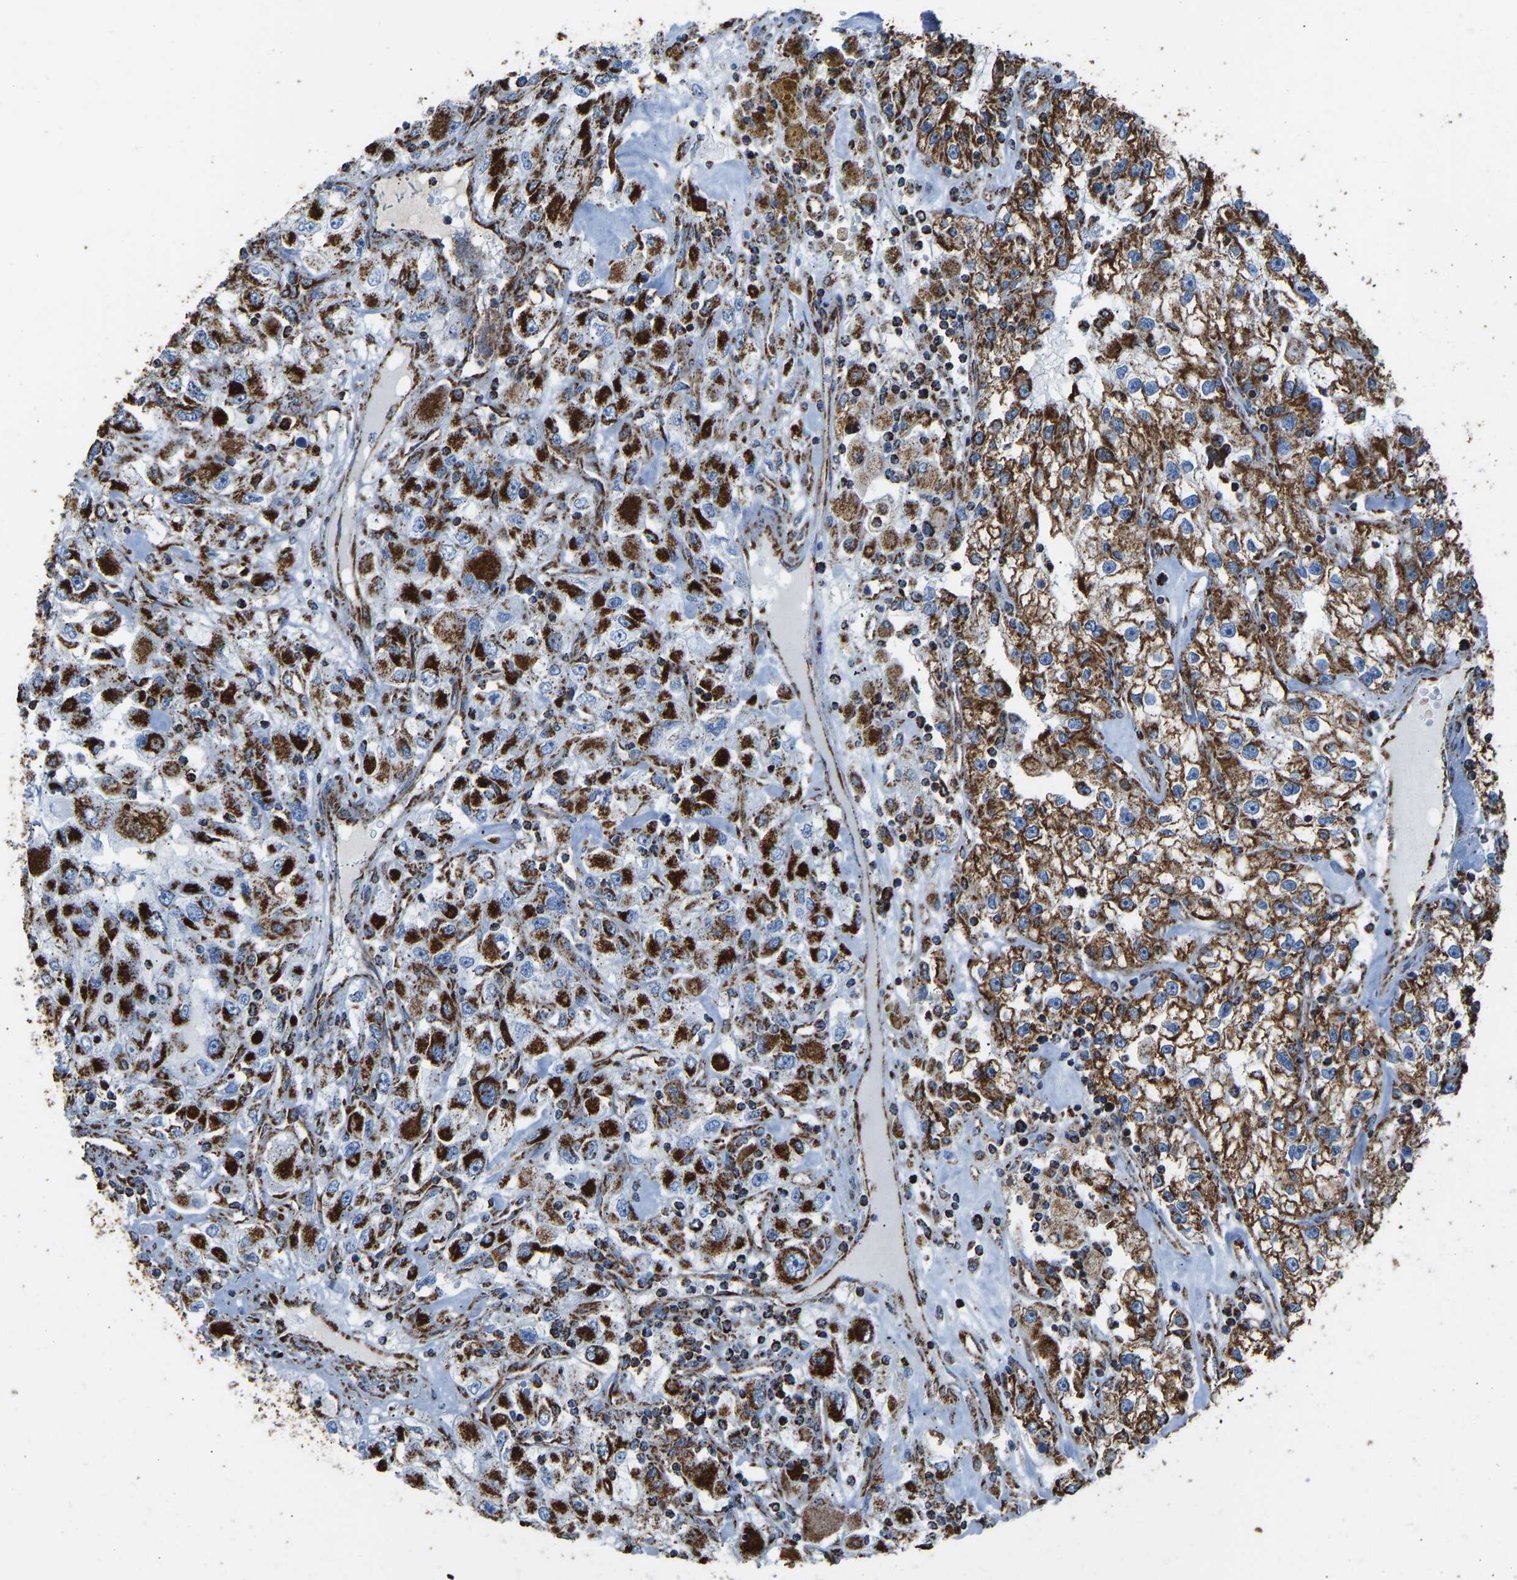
{"staining": {"intensity": "strong", "quantity": ">75%", "location": "cytoplasmic/membranous"}, "tissue": "renal cancer", "cell_type": "Tumor cells", "image_type": "cancer", "snomed": [{"axis": "morphology", "description": "Adenocarcinoma, NOS"}, {"axis": "topography", "description": "Kidney"}], "caption": "A photomicrograph of renal cancer (adenocarcinoma) stained for a protein exhibits strong cytoplasmic/membranous brown staining in tumor cells. The protein is shown in brown color, while the nuclei are stained blue.", "gene": "IRX6", "patient": {"sex": "female", "age": 52}}